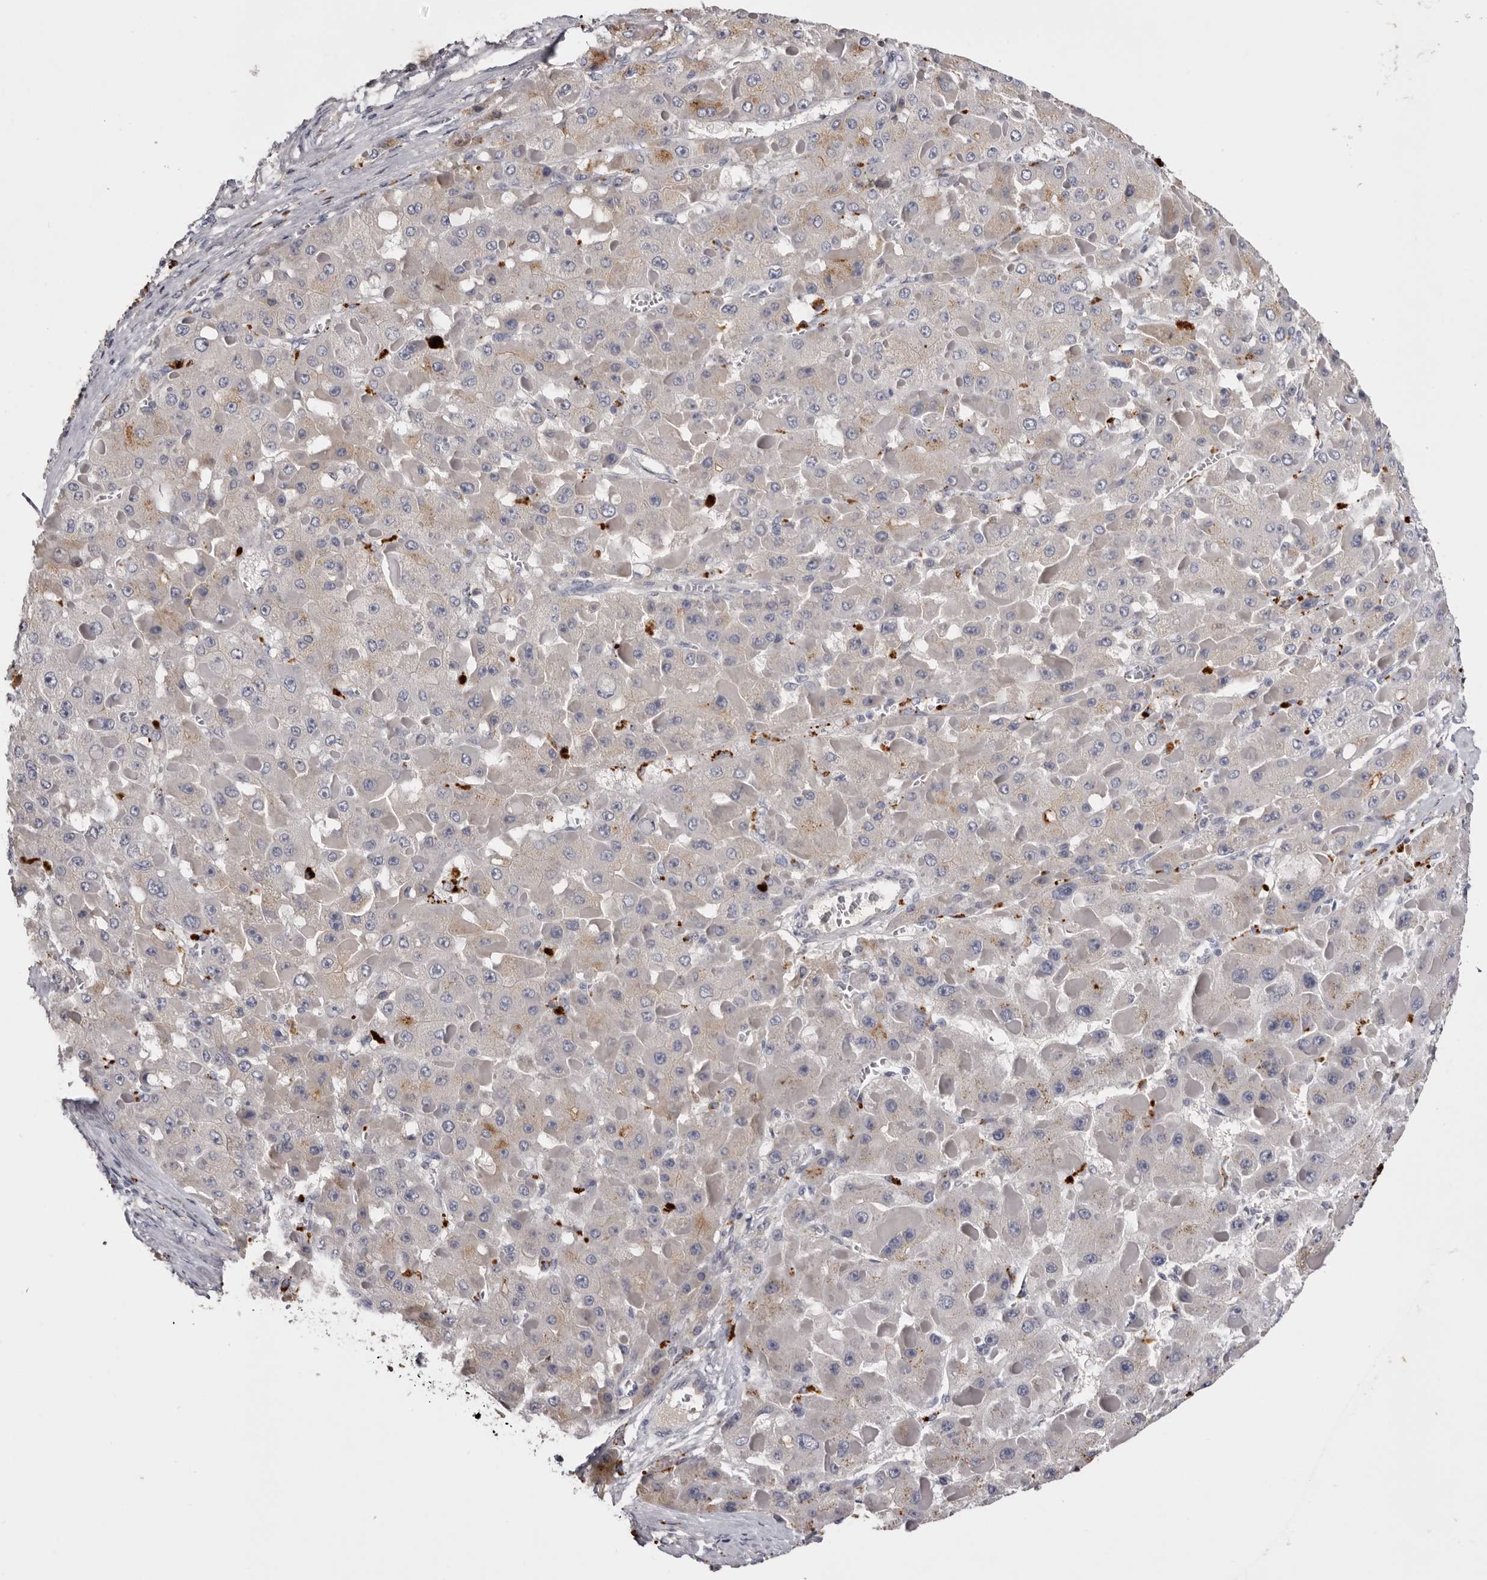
{"staining": {"intensity": "negative", "quantity": "none", "location": "none"}, "tissue": "liver cancer", "cell_type": "Tumor cells", "image_type": "cancer", "snomed": [{"axis": "morphology", "description": "Carcinoma, Hepatocellular, NOS"}, {"axis": "topography", "description": "Liver"}], "caption": "DAB (3,3'-diaminobenzidine) immunohistochemical staining of human liver cancer (hepatocellular carcinoma) exhibits no significant positivity in tumor cells. Nuclei are stained in blue.", "gene": "KLHL38", "patient": {"sex": "female", "age": 73}}